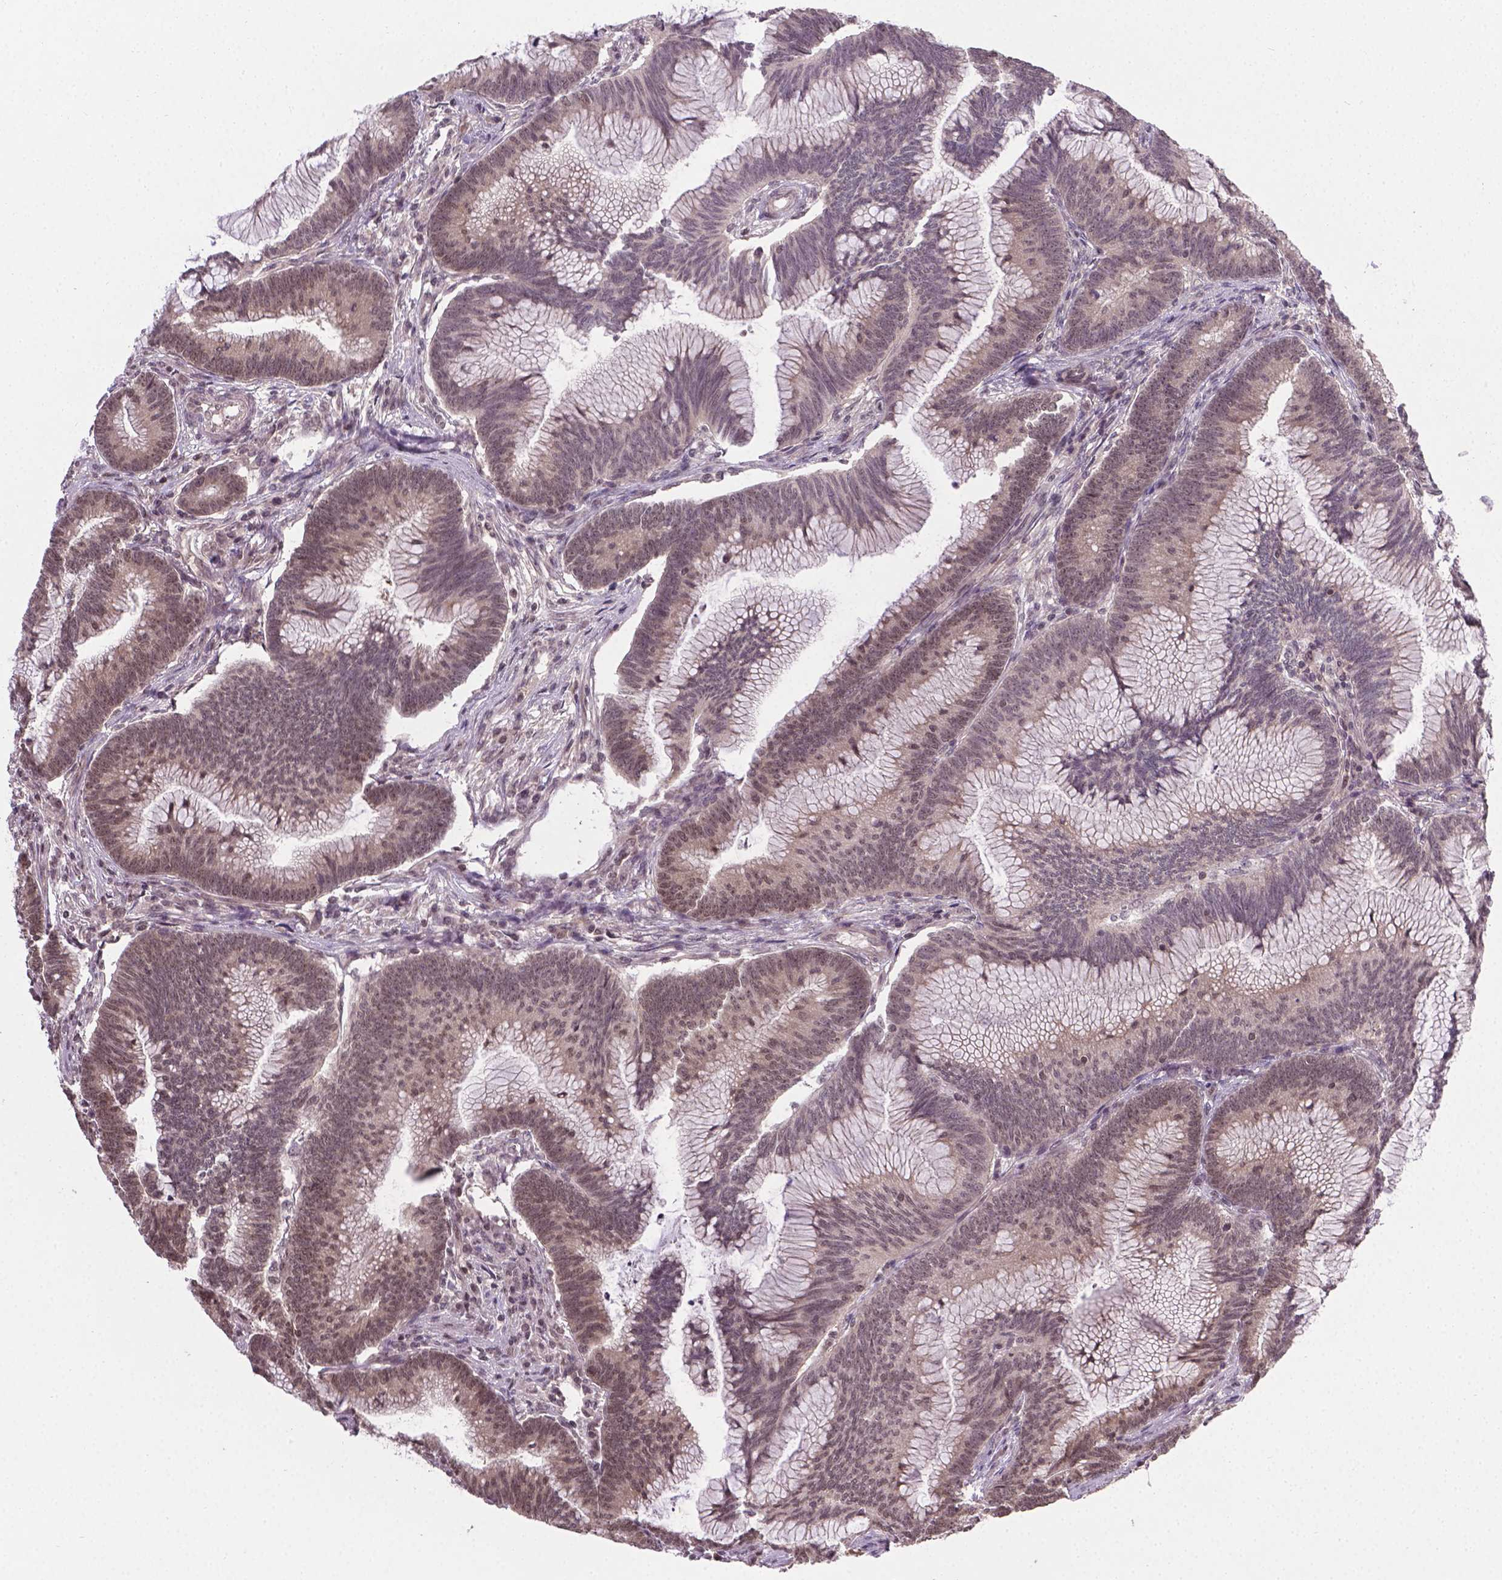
{"staining": {"intensity": "moderate", "quantity": "25%-75%", "location": "nuclear"}, "tissue": "colorectal cancer", "cell_type": "Tumor cells", "image_type": "cancer", "snomed": [{"axis": "morphology", "description": "Adenocarcinoma, NOS"}, {"axis": "topography", "description": "Colon"}], "caption": "Approximately 25%-75% of tumor cells in human colorectal cancer (adenocarcinoma) show moderate nuclear protein expression as visualized by brown immunohistochemical staining.", "gene": "ANKRD54", "patient": {"sex": "female", "age": 78}}